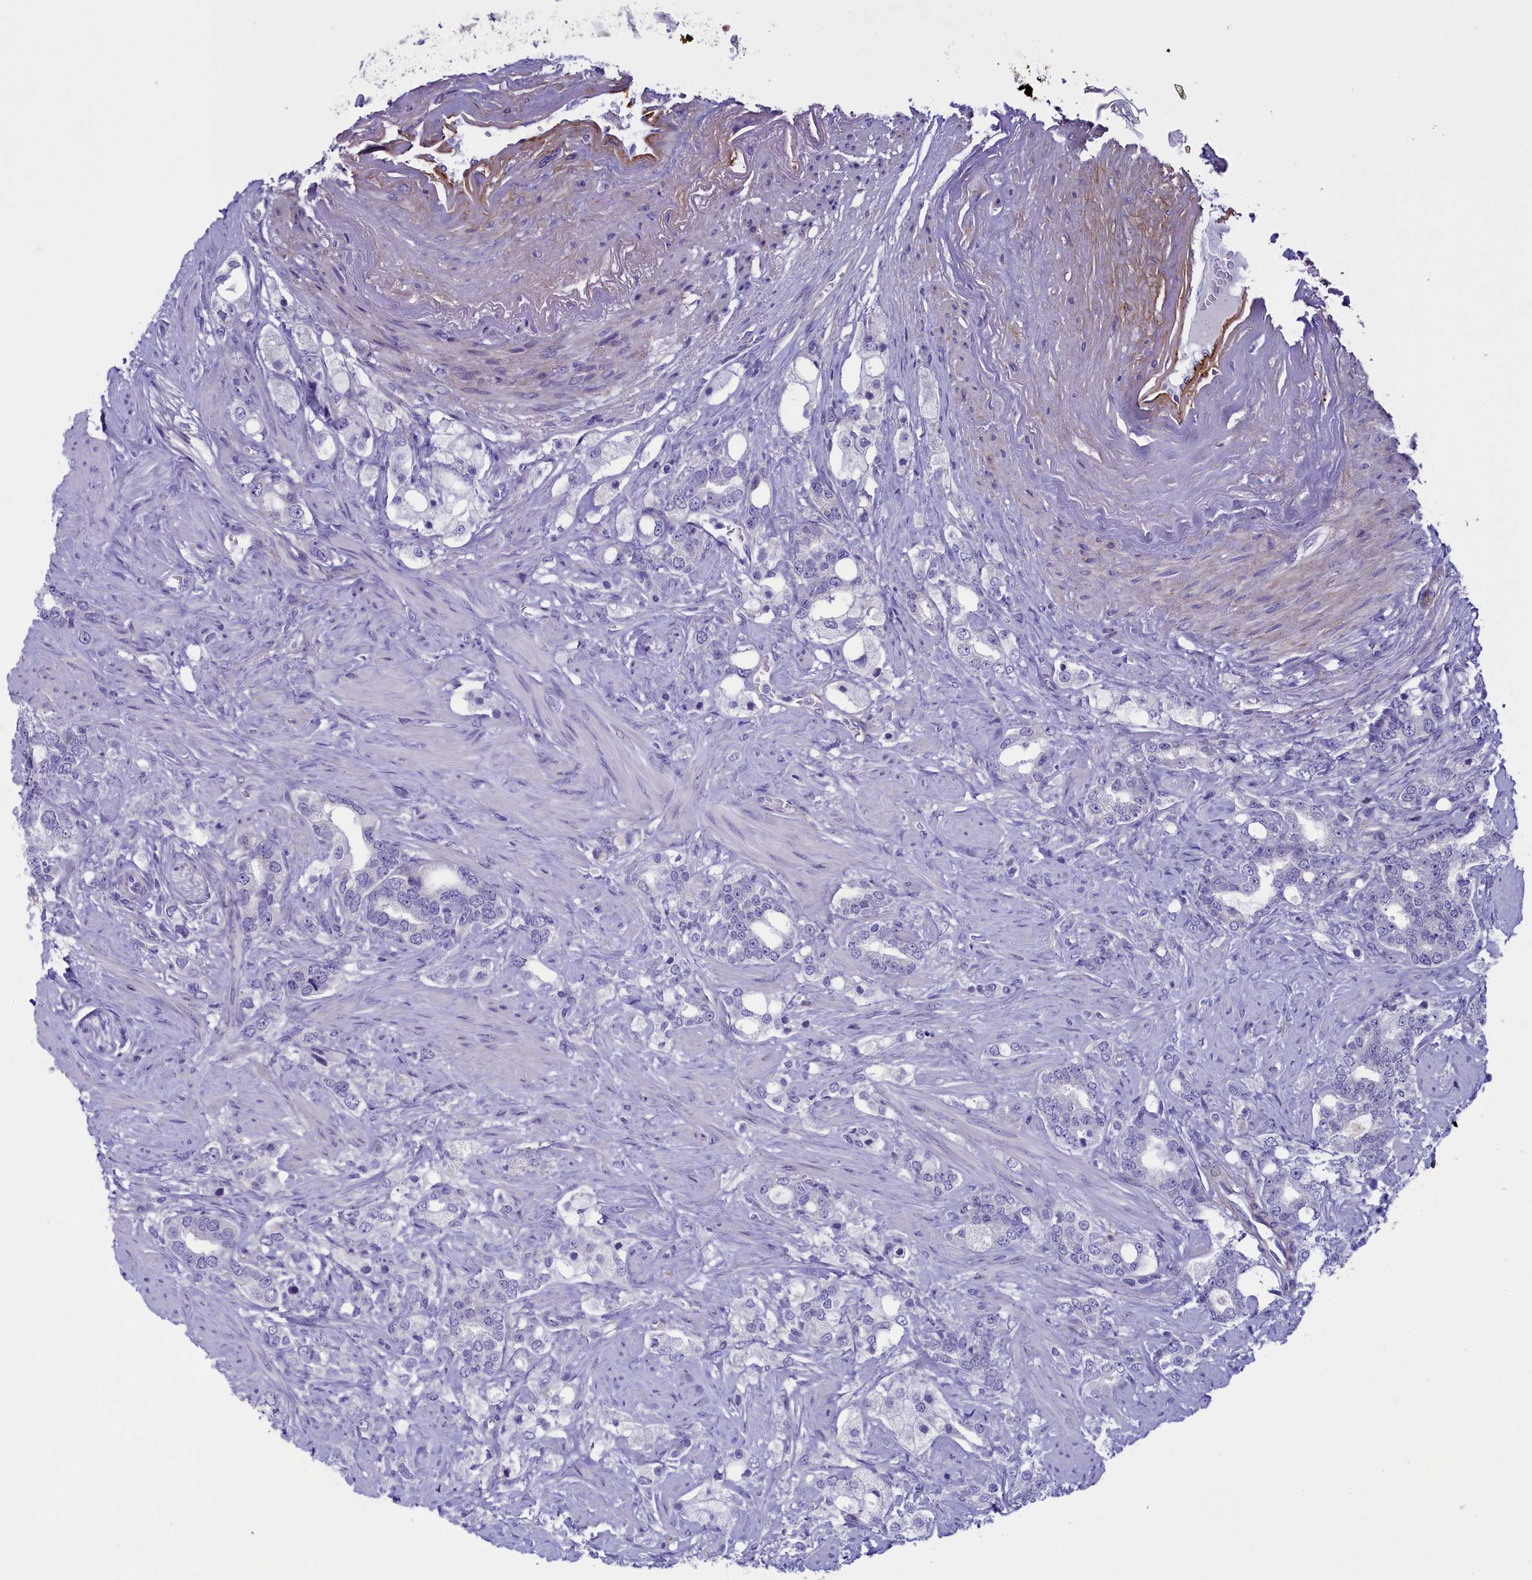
{"staining": {"intensity": "negative", "quantity": "none", "location": "none"}, "tissue": "prostate cancer", "cell_type": "Tumor cells", "image_type": "cancer", "snomed": [{"axis": "morphology", "description": "Adenocarcinoma, High grade"}, {"axis": "topography", "description": "Prostate"}], "caption": "The photomicrograph reveals no staining of tumor cells in prostate cancer (high-grade adenocarcinoma).", "gene": "LOXL1", "patient": {"sex": "male", "age": 64}}